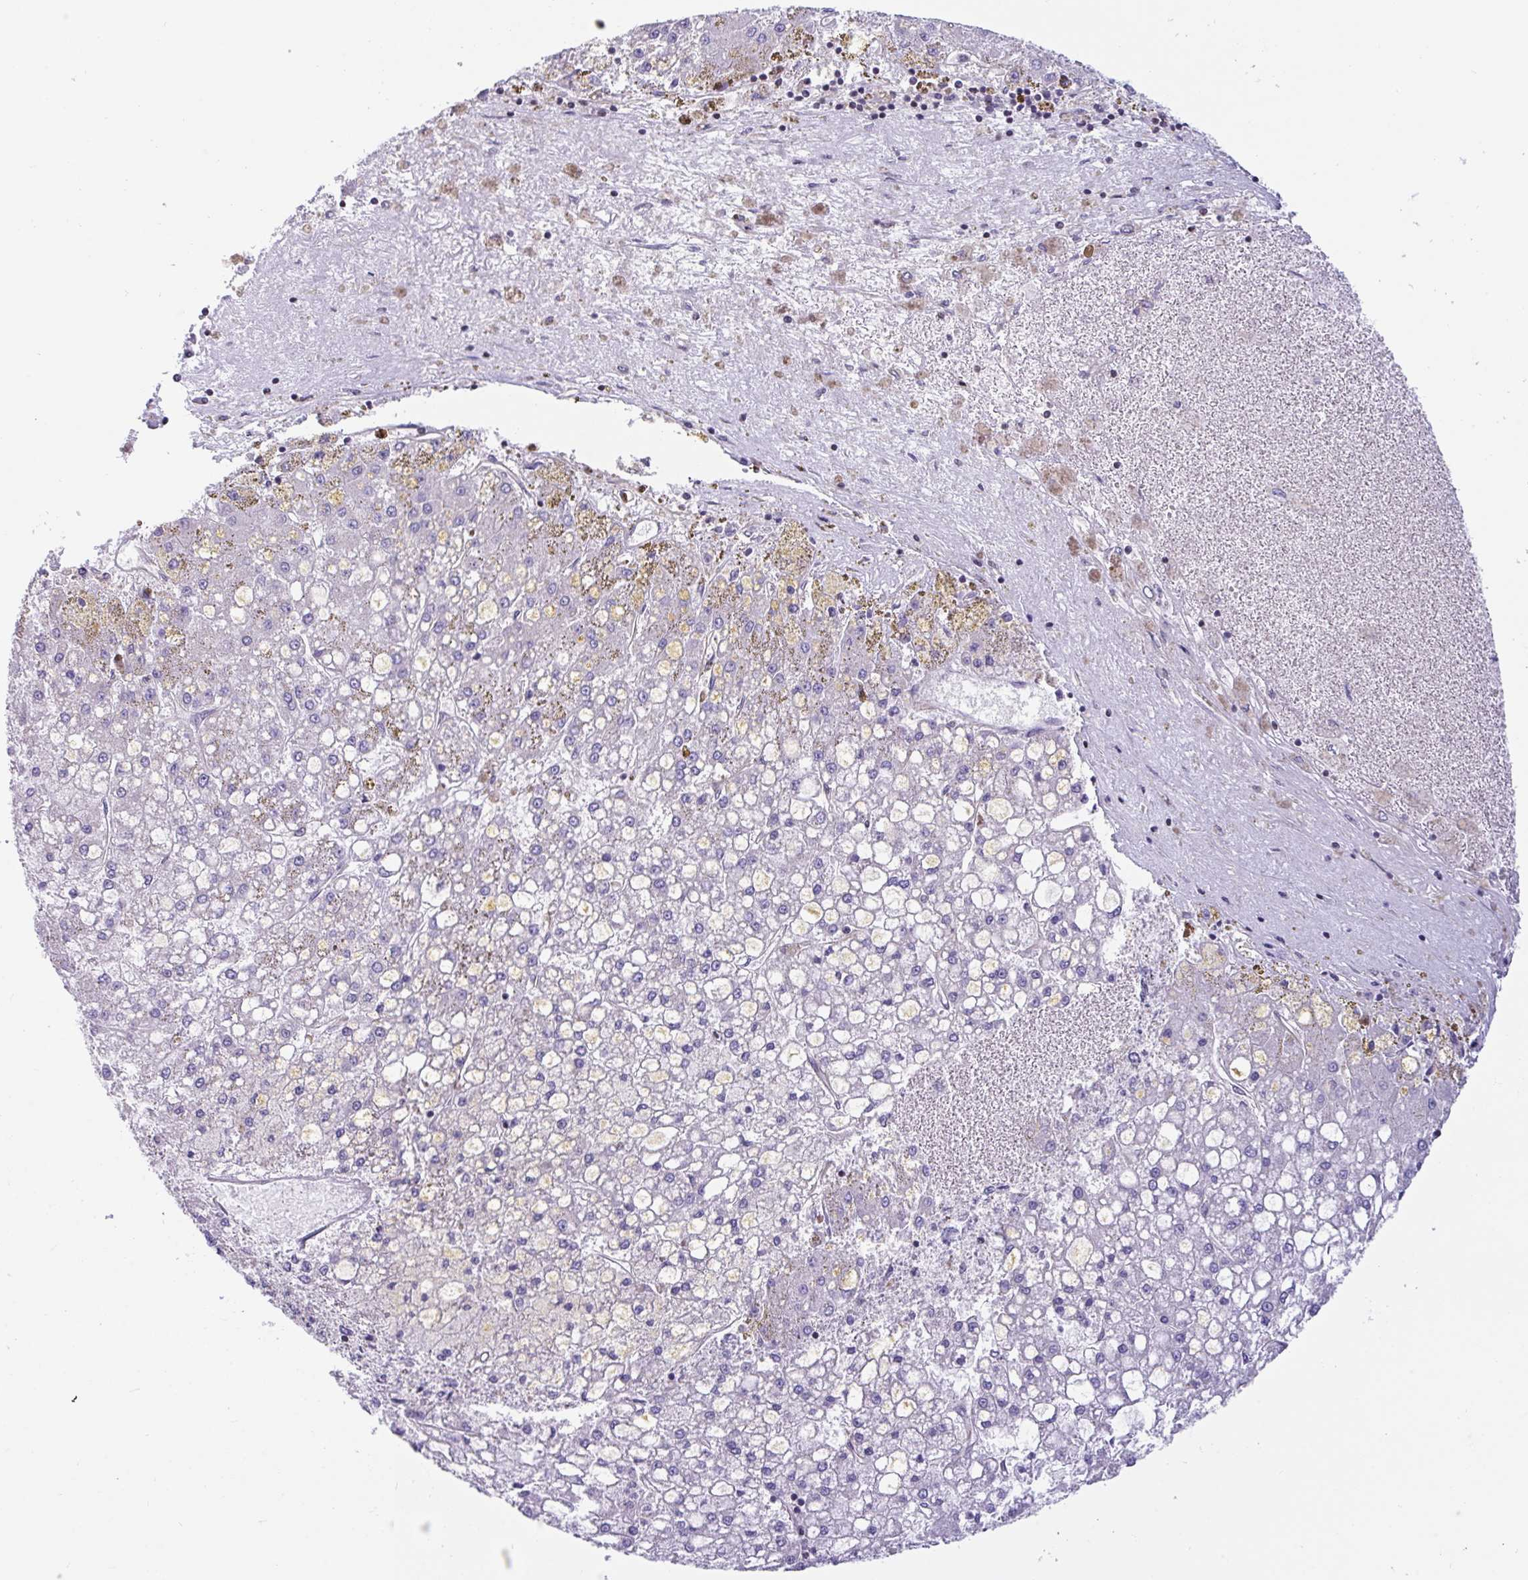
{"staining": {"intensity": "negative", "quantity": "none", "location": "none"}, "tissue": "liver cancer", "cell_type": "Tumor cells", "image_type": "cancer", "snomed": [{"axis": "morphology", "description": "Carcinoma, Hepatocellular, NOS"}, {"axis": "topography", "description": "Liver"}], "caption": "There is no significant expression in tumor cells of liver hepatocellular carcinoma.", "gene": "SNX11", "patient": {"sex": "male", "age": 67}}